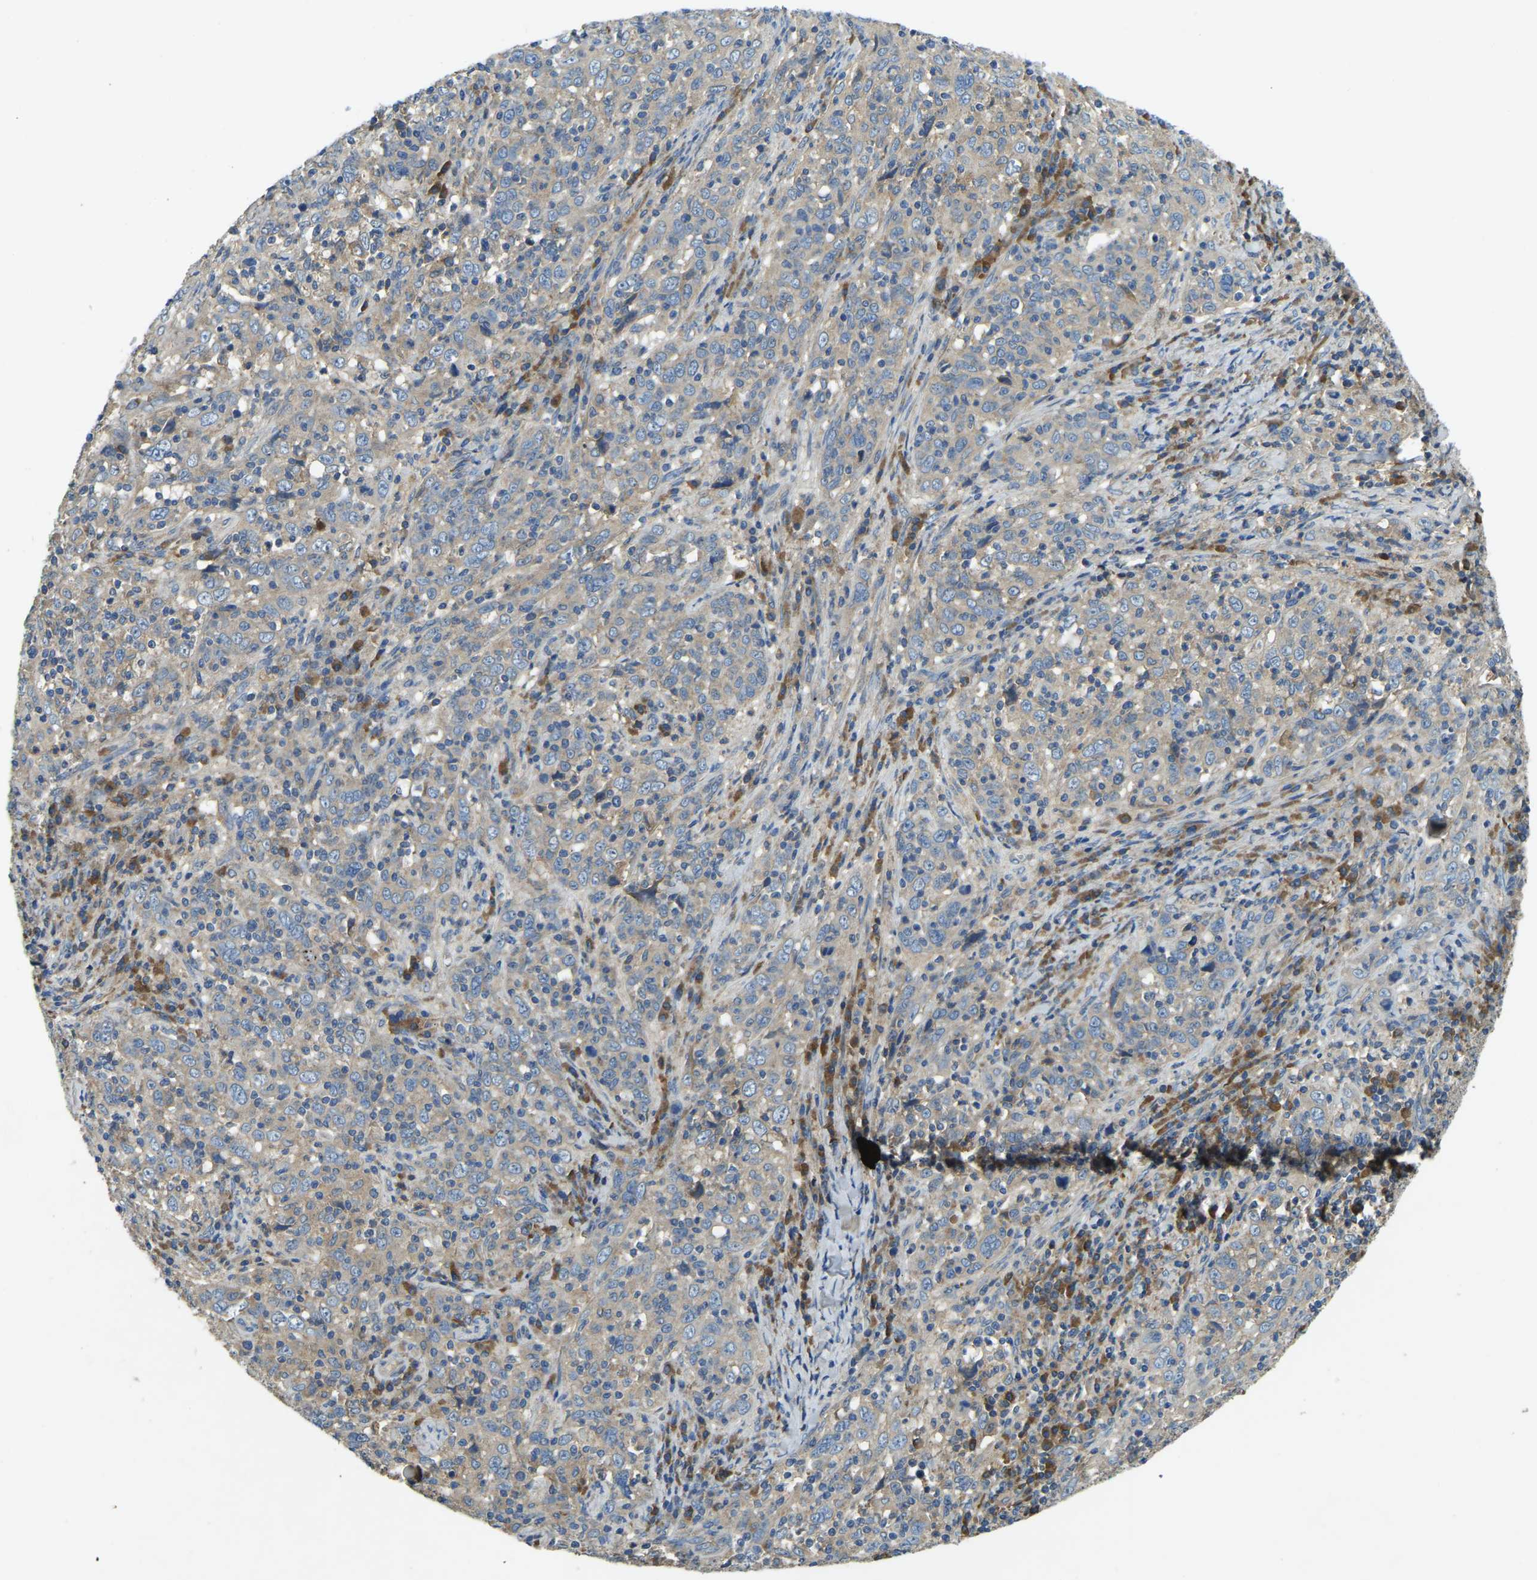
{"staining": {"intensity": "negative", "quantity": "none", "location": "none"}, "tissue": "cervical cancer", "cell_type": "Tumor cells", "image_type": "cancer", "snomed": [{"axis": "morphology", "description": "Squamous cell carcinoma, NOS"}, {"axis": "topography", "description": "Cervix"}], "caption": "Human cervical cancer (squamous cell carcinoma) stained for a protein using immunohistochemistry (IHC) reveals no staining in tumor cells.", "gene": "ATP8B1", "patient": {"sex": "female", "age": 46}}